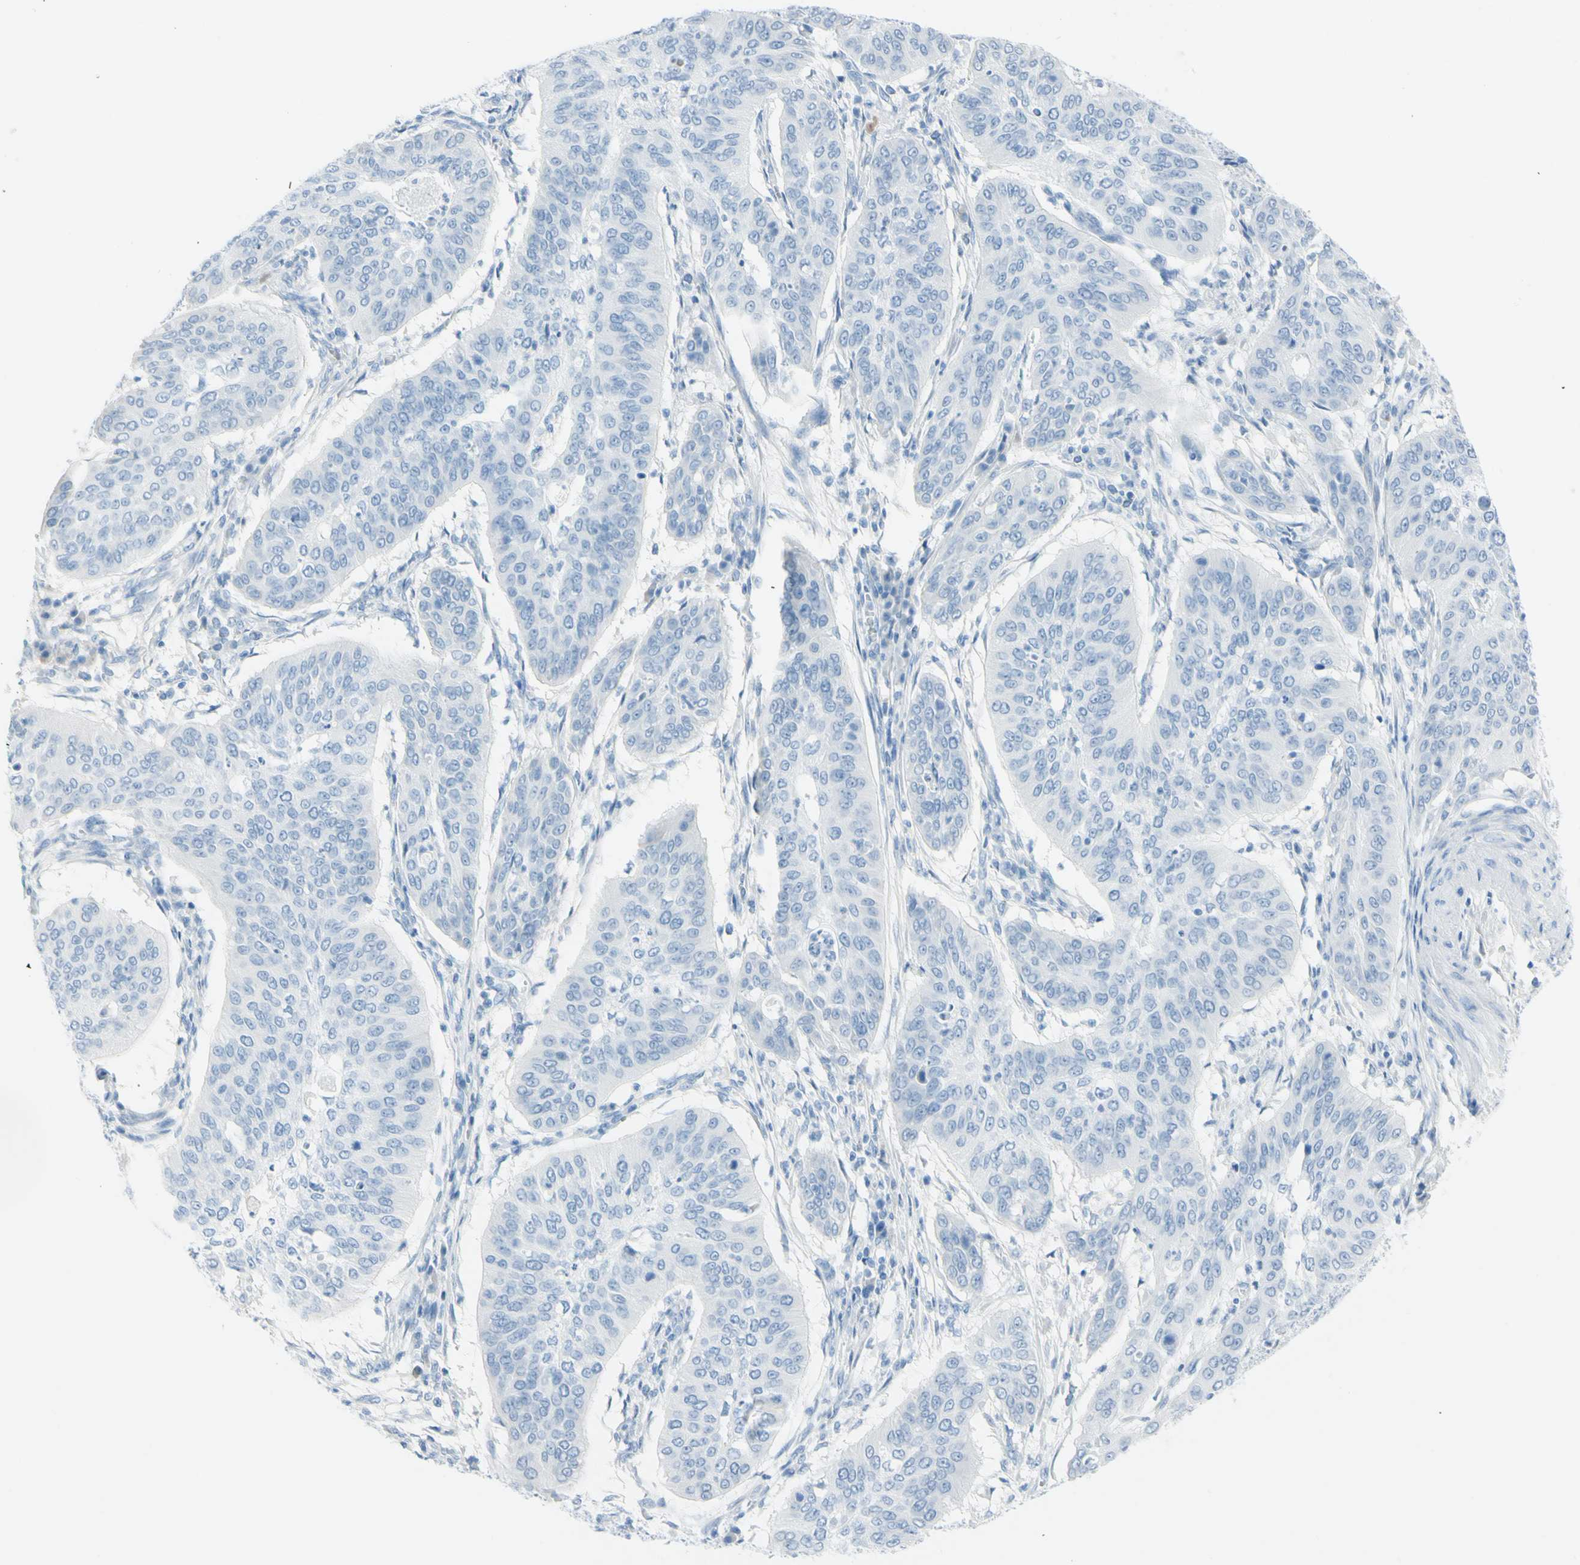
{"staining": {"intensity": "negative", "quantity": "none", "location": "none"}, "tissue": "cervical cancer", "cell_type": "Tumor cells", "image_type": "cancer", "snomed": [{"axis": "morphology", "description": "Normal tissue, NOS"}, {"axis": "morphology", "description": "Squamous cell carcinoma, NOS"}, {"axis": "topography", "description": "Cervix"}], "caption": "IHC micrograph of cervical squamous cell carcinoma stained for a protein (brown), which displays no positivity in tumor cells.", "gene": "TFPI2", "patient": {"sex": "female", "age": 39}}